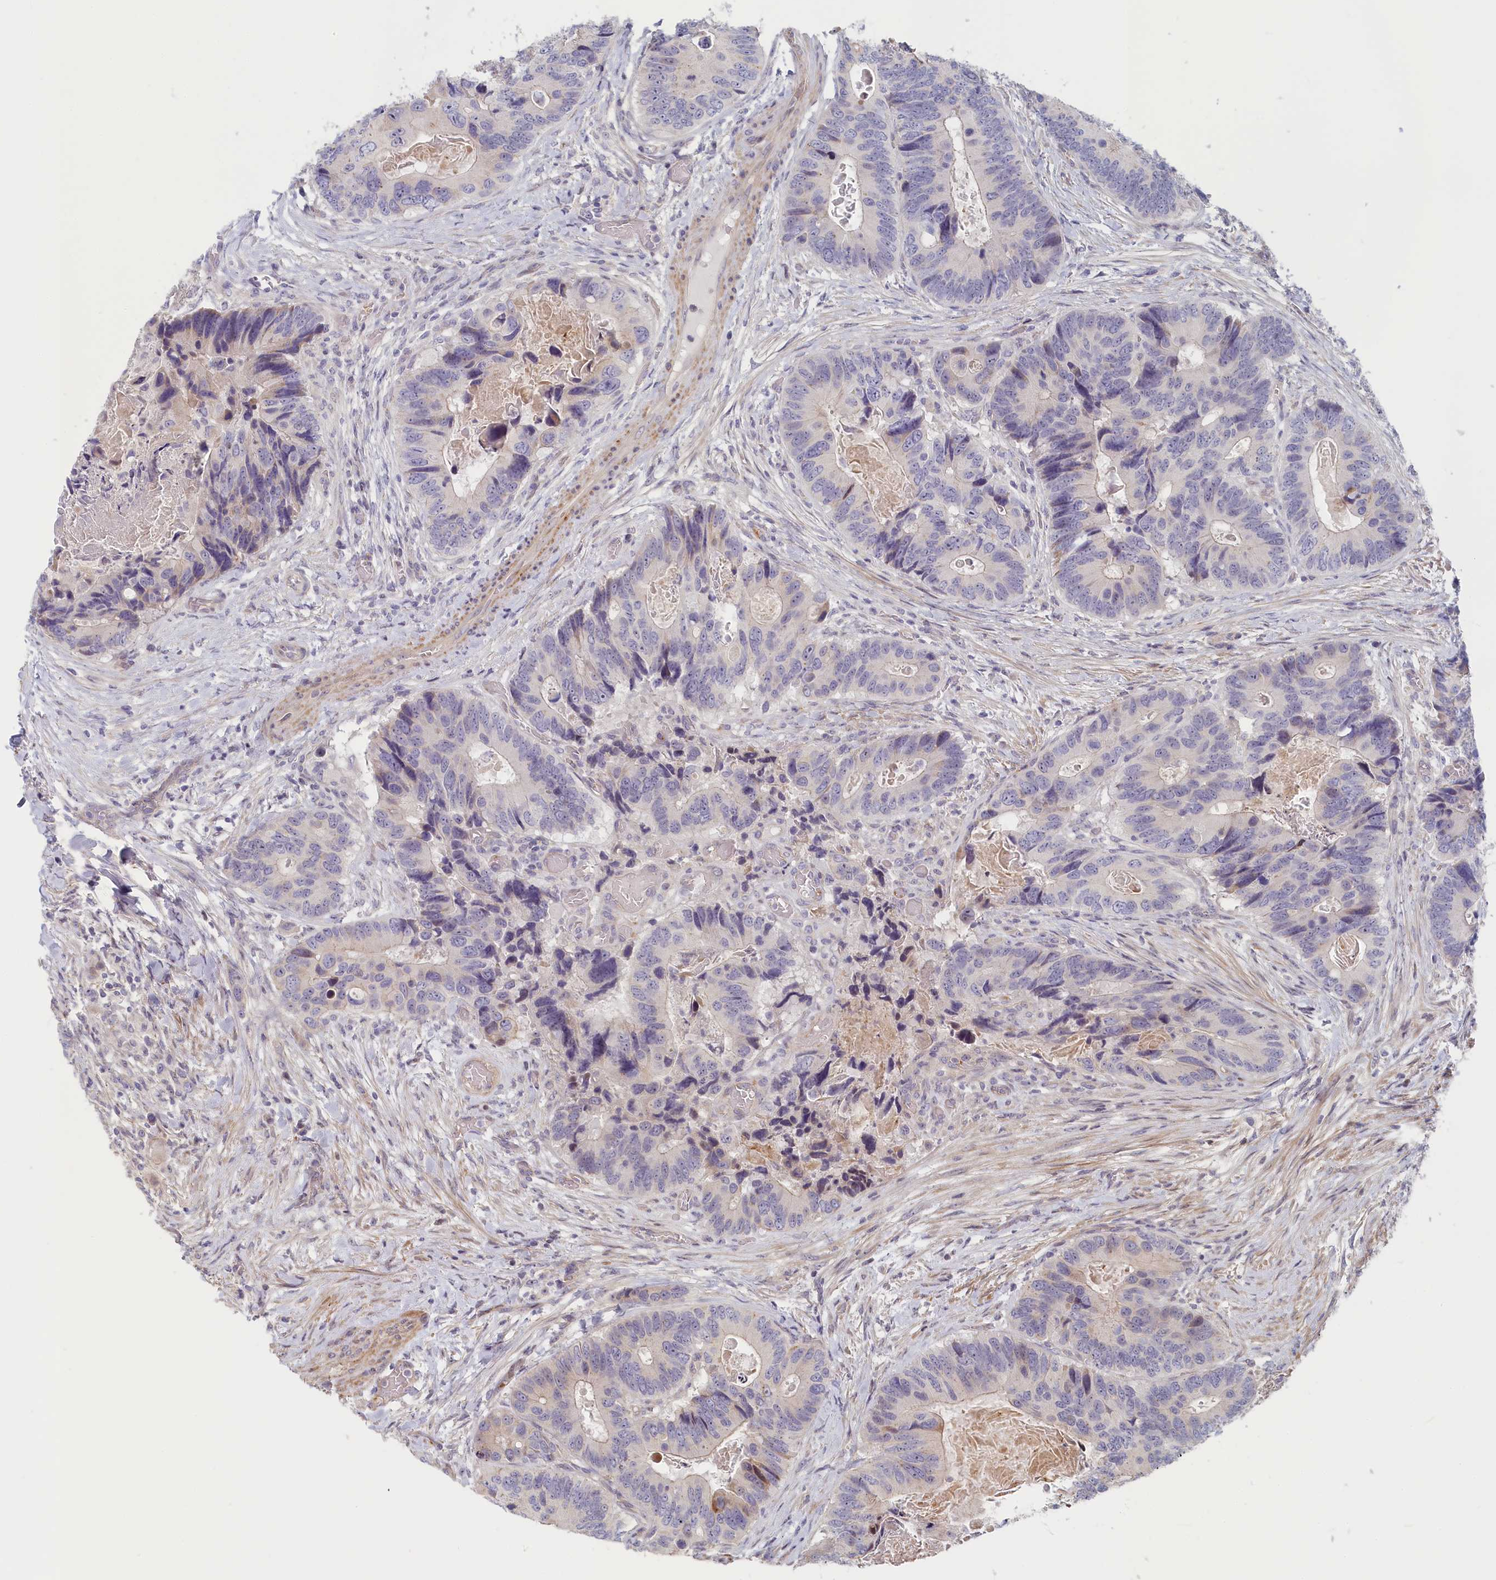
{"staining": {"intensity": "negative", "quantity": "none", "location": "none"}, "tissue": "colorectal cancer", "cell_type": "Tumor cells", "image_type": "cancer", "snomed": [{"axis": "morphology", "description": "Adenocarcinoma, NOS"}, {"axis": "topography", "description": "Colon"}], "caption": "There is no significant expression in tumor cells of colorectal cancer (adenocarcinoma).", "gene": "INTS4", "patient": {"sex": "male", "age": 84}}